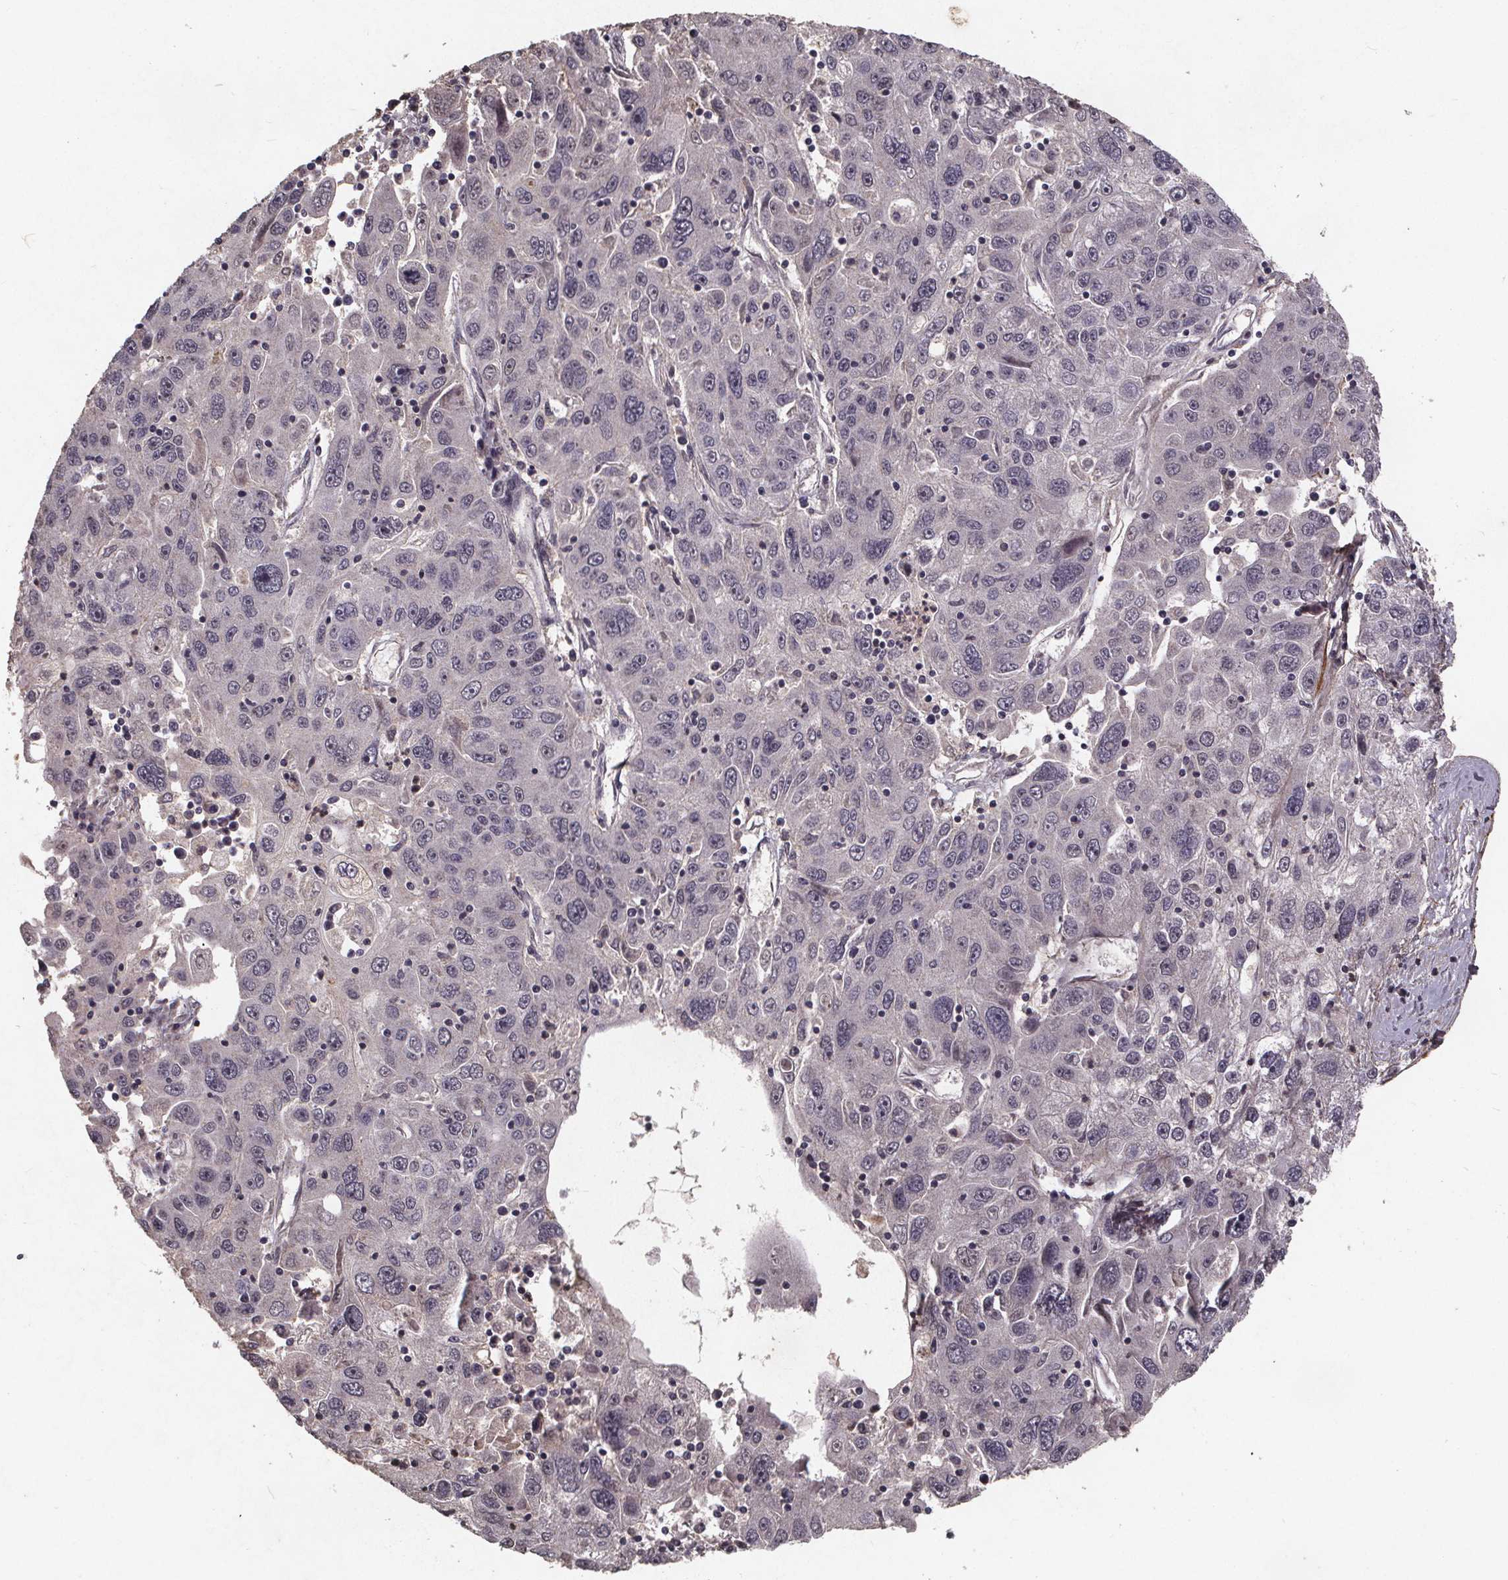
{"staining": {"intensity": "negative", "quantity": "none", "location": "none"}, "tissue": "stomach cancer", "cell_type": "Tumor cells", "image_type": "cancer", "snomed": [{"axis": "morphology", "description": "Adenocarcinoma, NOS"}, {"axis": "topography", "description": "Stomach"}], "caption": "High power microscopy micrograph of an immunohistochemistry histopathology image of stomach cancer, revealing no significant staining in tumor cells.", "gene": "GPX3", "patient": {"sex": "male", "age": 56}}